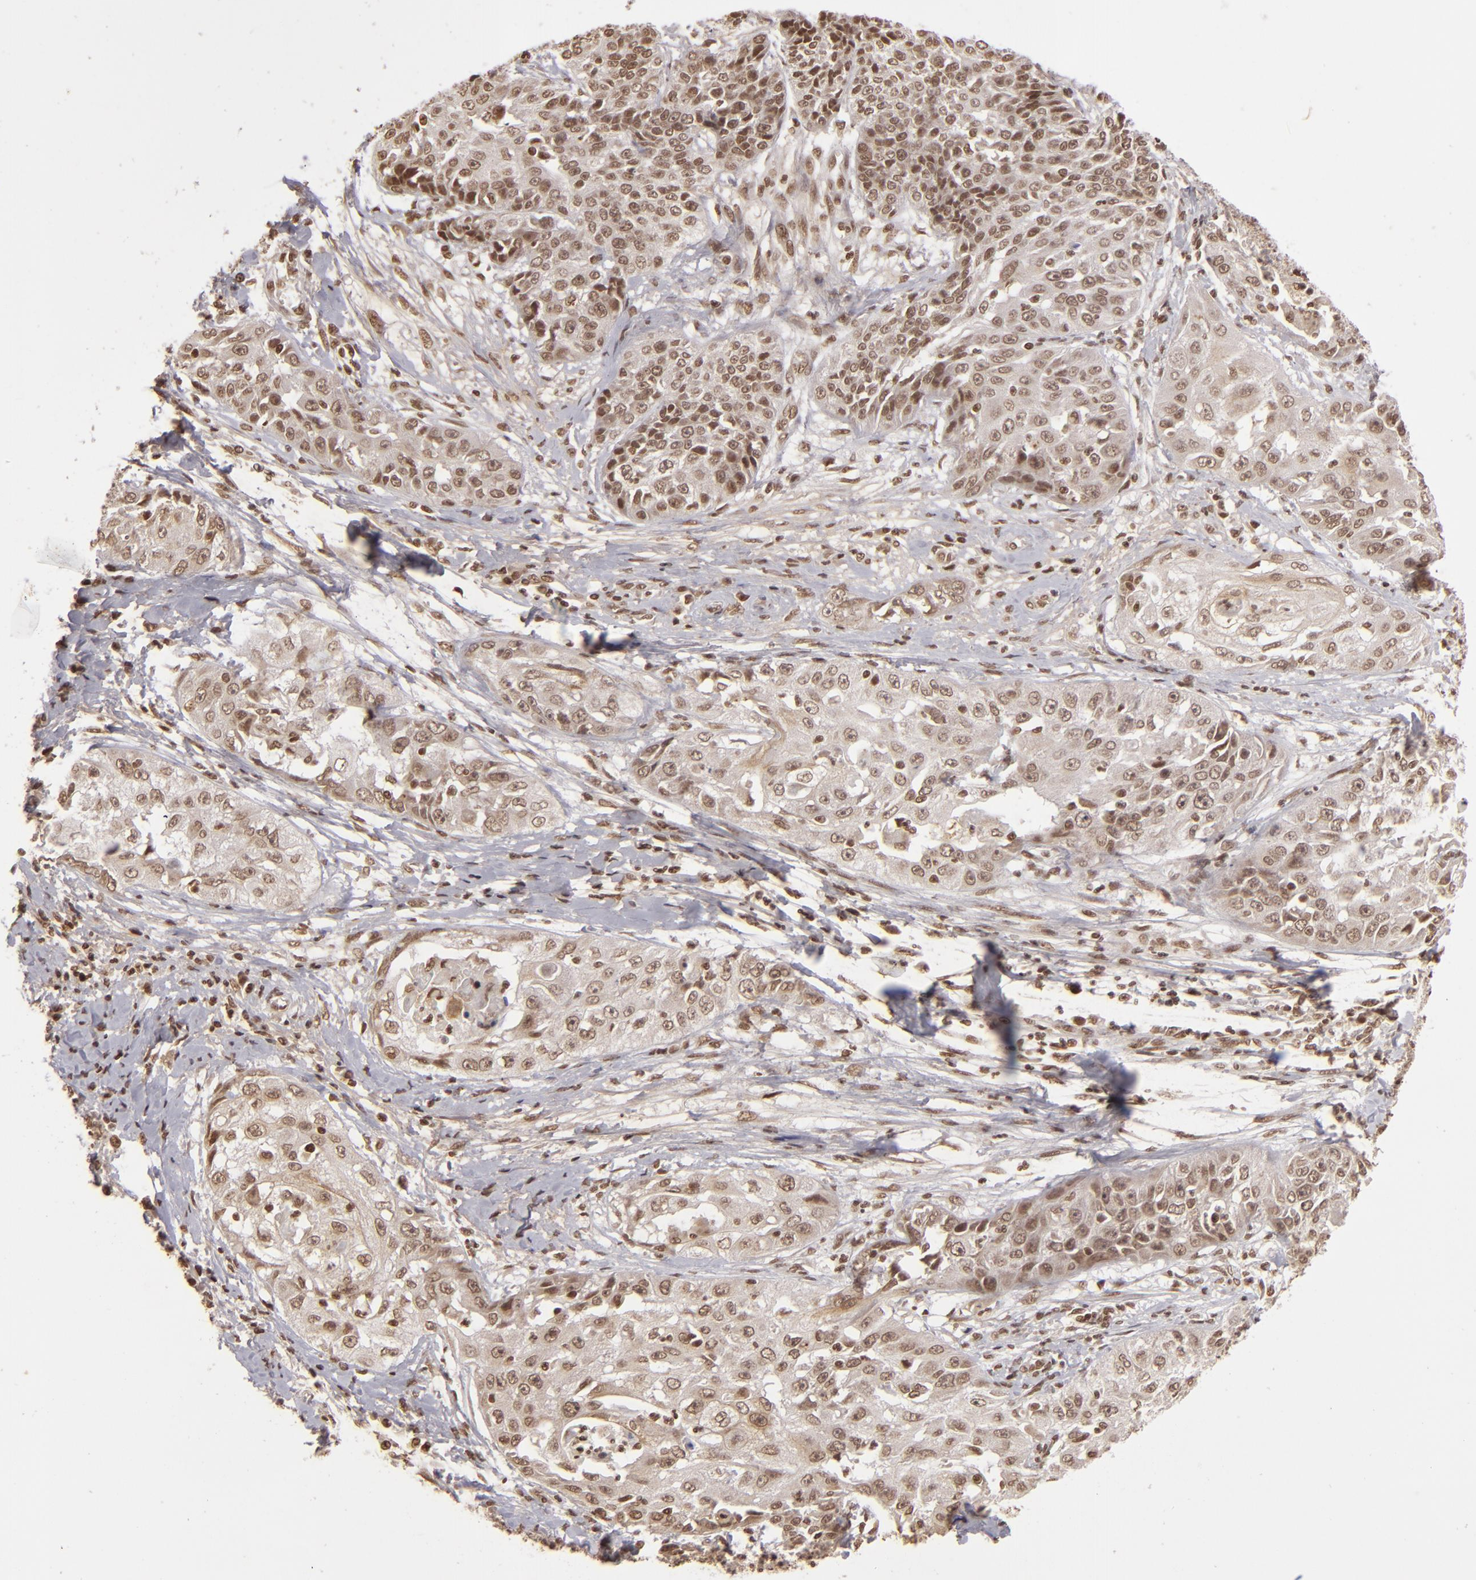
{"staining": {"intensity": "weak", "quantity": "25%-75%", "location": "nuclear"}, "tissue": "cervical cancer", "cell_type": "Tumor cells", "image_type": "cancer", "snomed": [{"axis": "morphology", "description": "Squamous cell carcinoma, NOS"}, {"axis": "topography", "description": "Cervix"}], "caption": "Weak nuclear staining is identified in about 25%-75% of tumor cells in squamous cell carcinoma (cervical).", "gene": "CUL3", "patient": {"sex": "female", "age": 64}}